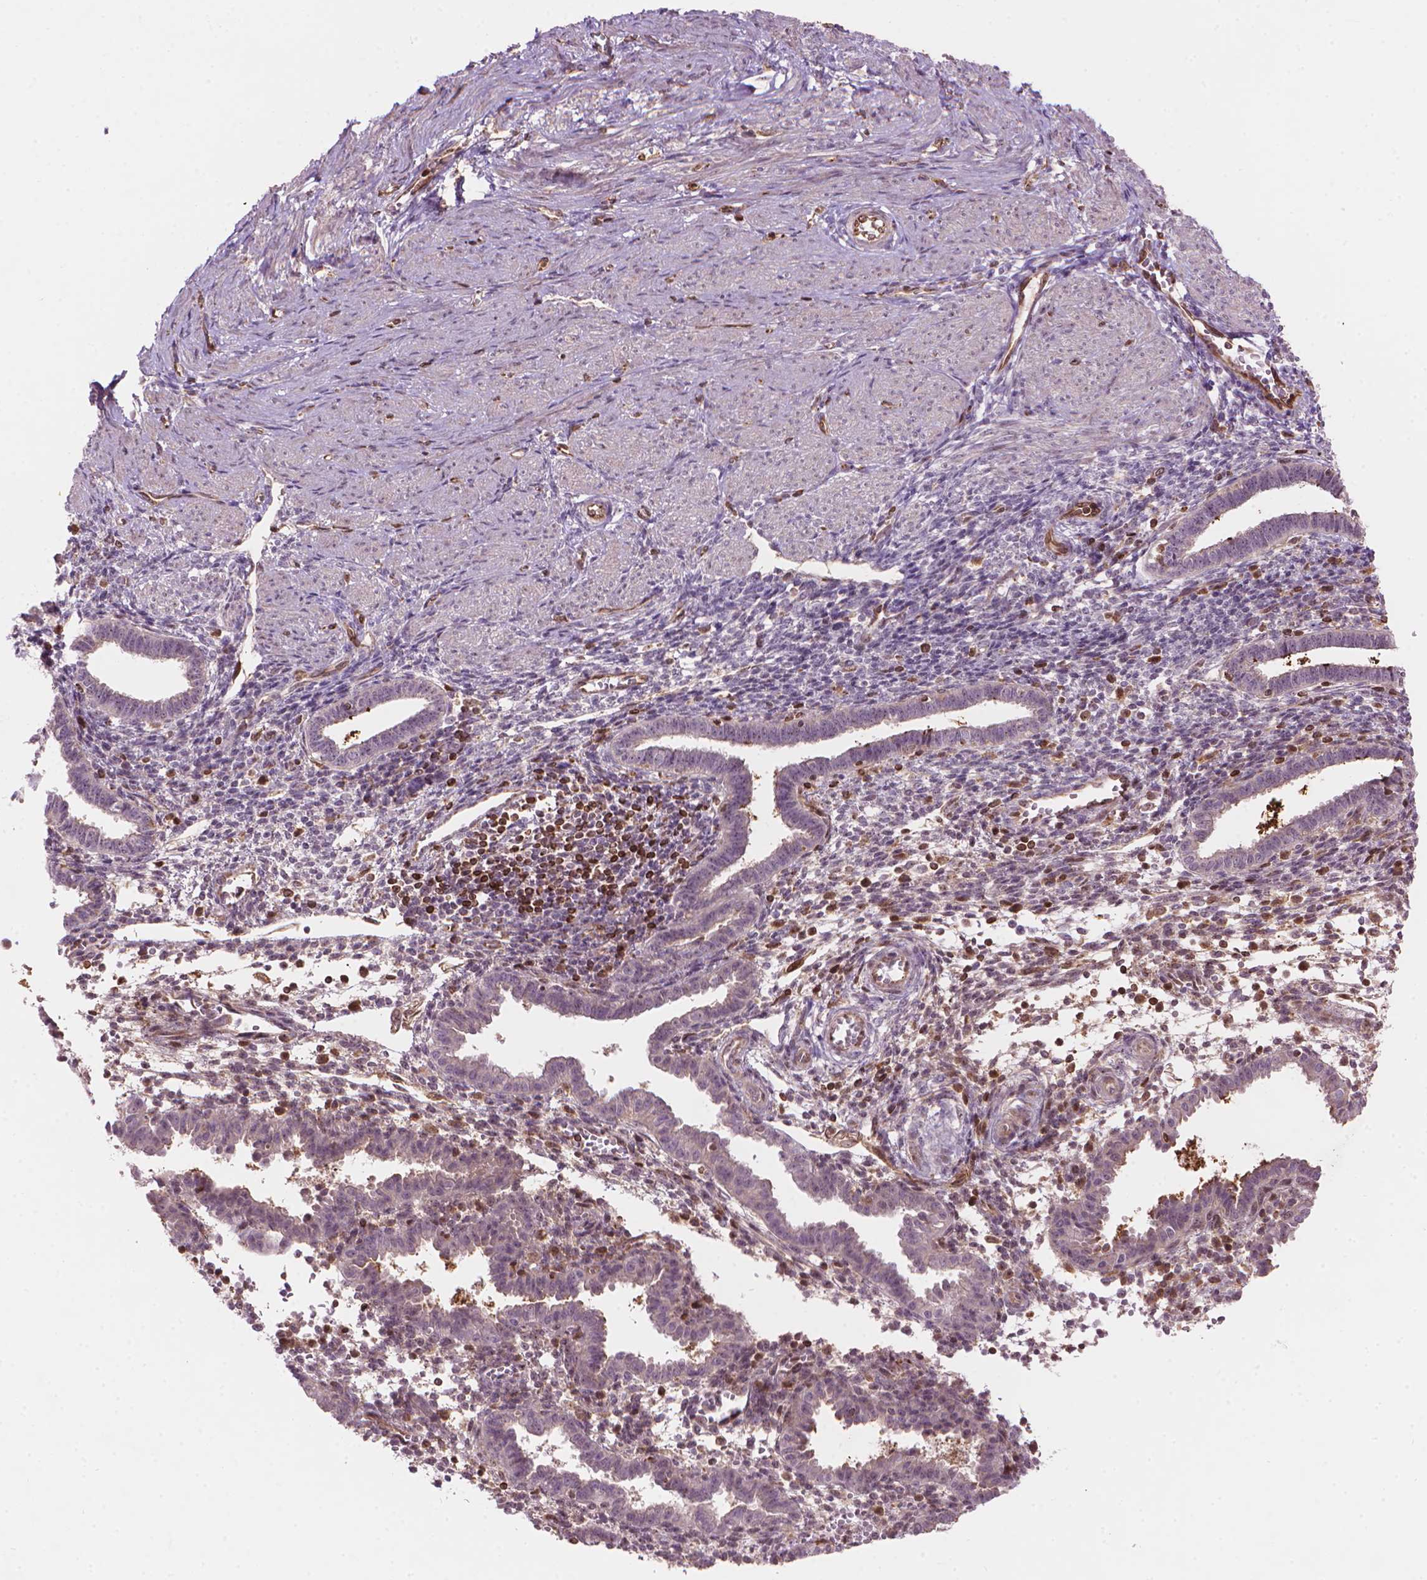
{"staining": {"intensity": "negative", "quantity": "none", "location": "none"}, "tissue": "endometrium", "cell_type": "Cells in endometrial stroma", "image_type": "normal", "snomed": [{"axis": "morphology", "description": "Normal tissue, NOS"}, {"axis": "topography", "description": "Endometrium"}], "caption": "Photomicrograph shows no protein expression in cells in endometrial stroma of unremarkable endometrium. (Immunohistochemistry (ihc), brightfield microscopy, high magnification).", "gene": "SMC2", "patient": {"sex": "female", "age": 37}}